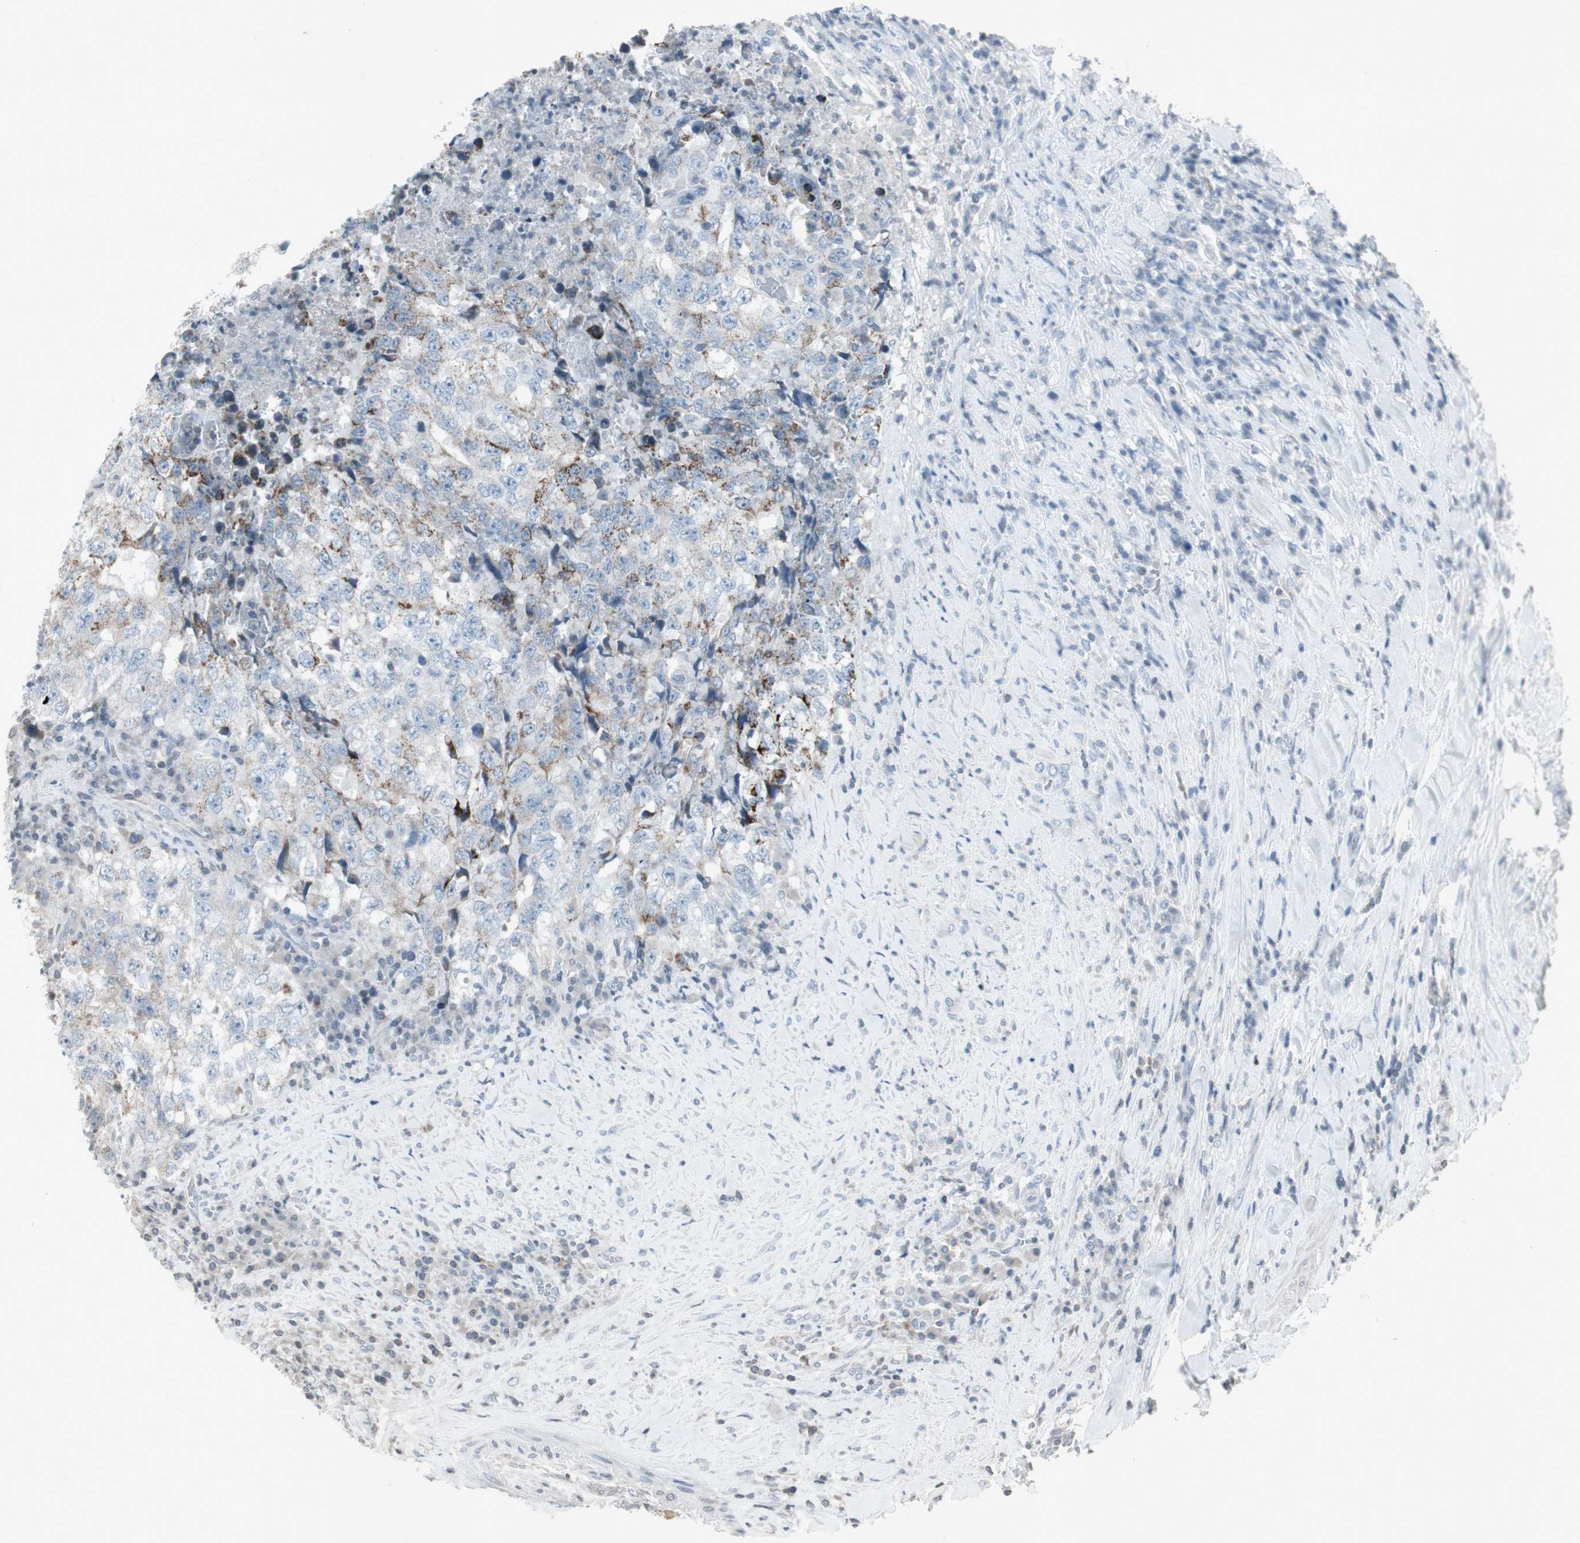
{"staining": {"intensity": "moderate", "quantity": "25%-75%", "location": "cytoplasmic/membranous"}, "tissue": "testis cancer", "cell_type": "Tumor cells", "image_type": "cancer", "snomed": [{"axis": "morphology", "description": "Necrosis, NOS"}, {"axis": "morphology", "description": "Carcinoma, Embryonal, NOS"}, {"axis": "topography", "description": "Testis"}], "caption": "The image shows immunohistochemical staining of embryonal carcinoma (testis). There is moderate cytoplasmic/membranous staining is identified in approximately 25%-75% of tumor cells.", "gene": "ARG2", "patient": {"sex": "male", "age": 19}}